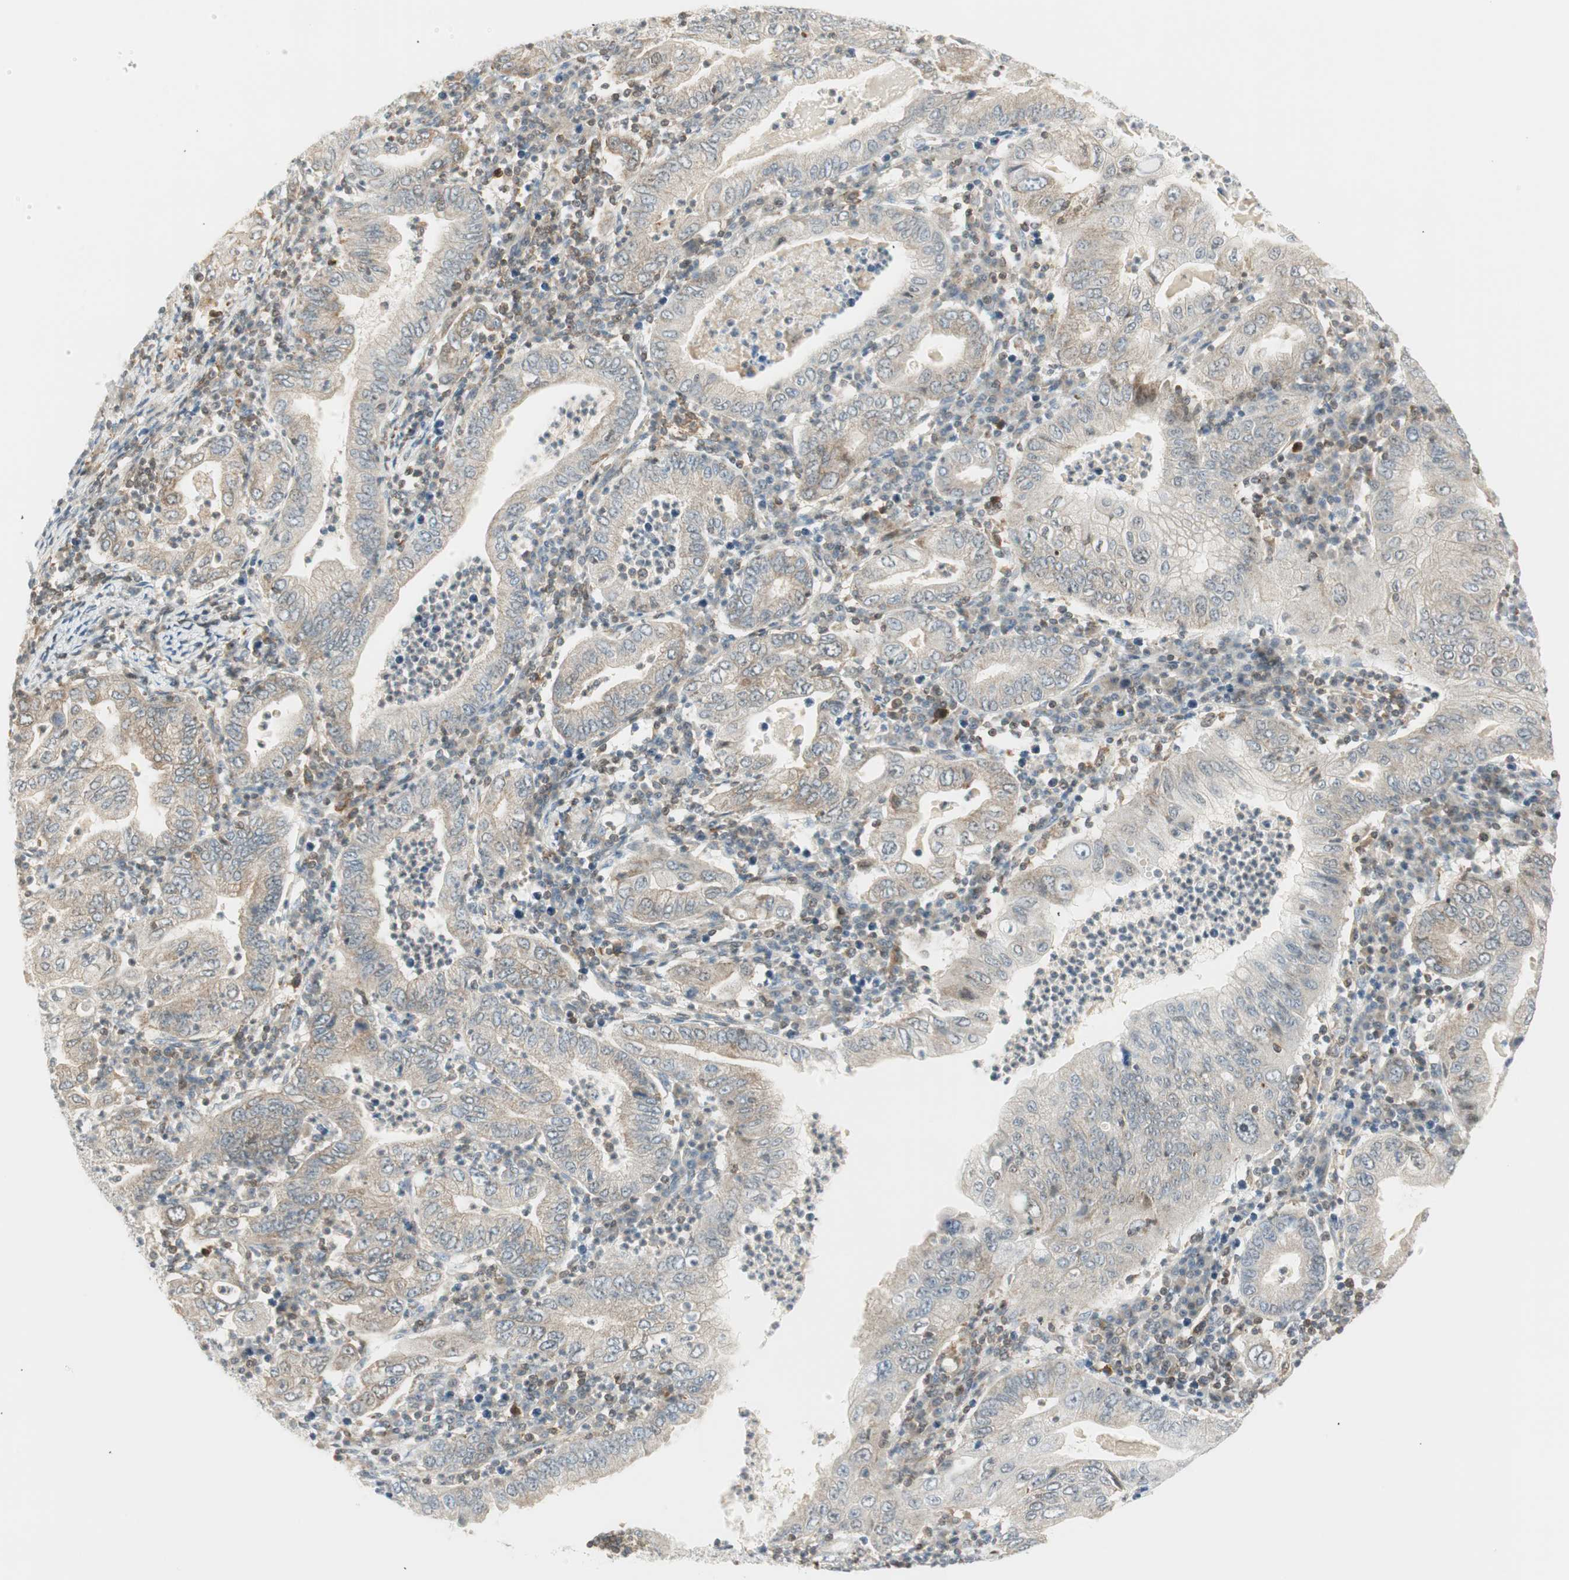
{"staining": {"intensity": "weak", "quantity": ">75%", "location": "cytoplasmic/membranous"}, "tissue": "stomach cancer", "cell_type": "Tumor cells", "image_type": "cancer", "snomed": [{"axis": "morphology", "description": "Normal tissue, NOS"}, {"axis": "morphology", "description": "Adenocarcinoma, NOS"}, {"axis": "topography", "description": "Esophagus"}, {"axis": "topography", "description": "Stomach, upper"}, {"axis": "topography", "description": "Peripheral nerve tissue"}], "caption": "A brown stain highlights weak cytoplasmic/membranous expression of a protein in stomach adenocarcinoma tumor cells. Using DAB (brown) and hematoxylin (blue) stains, captured at high magnification using brightfield microscopy.", "gene": "PPP1CA", "patient": {"sex": "male", "age": 62}}